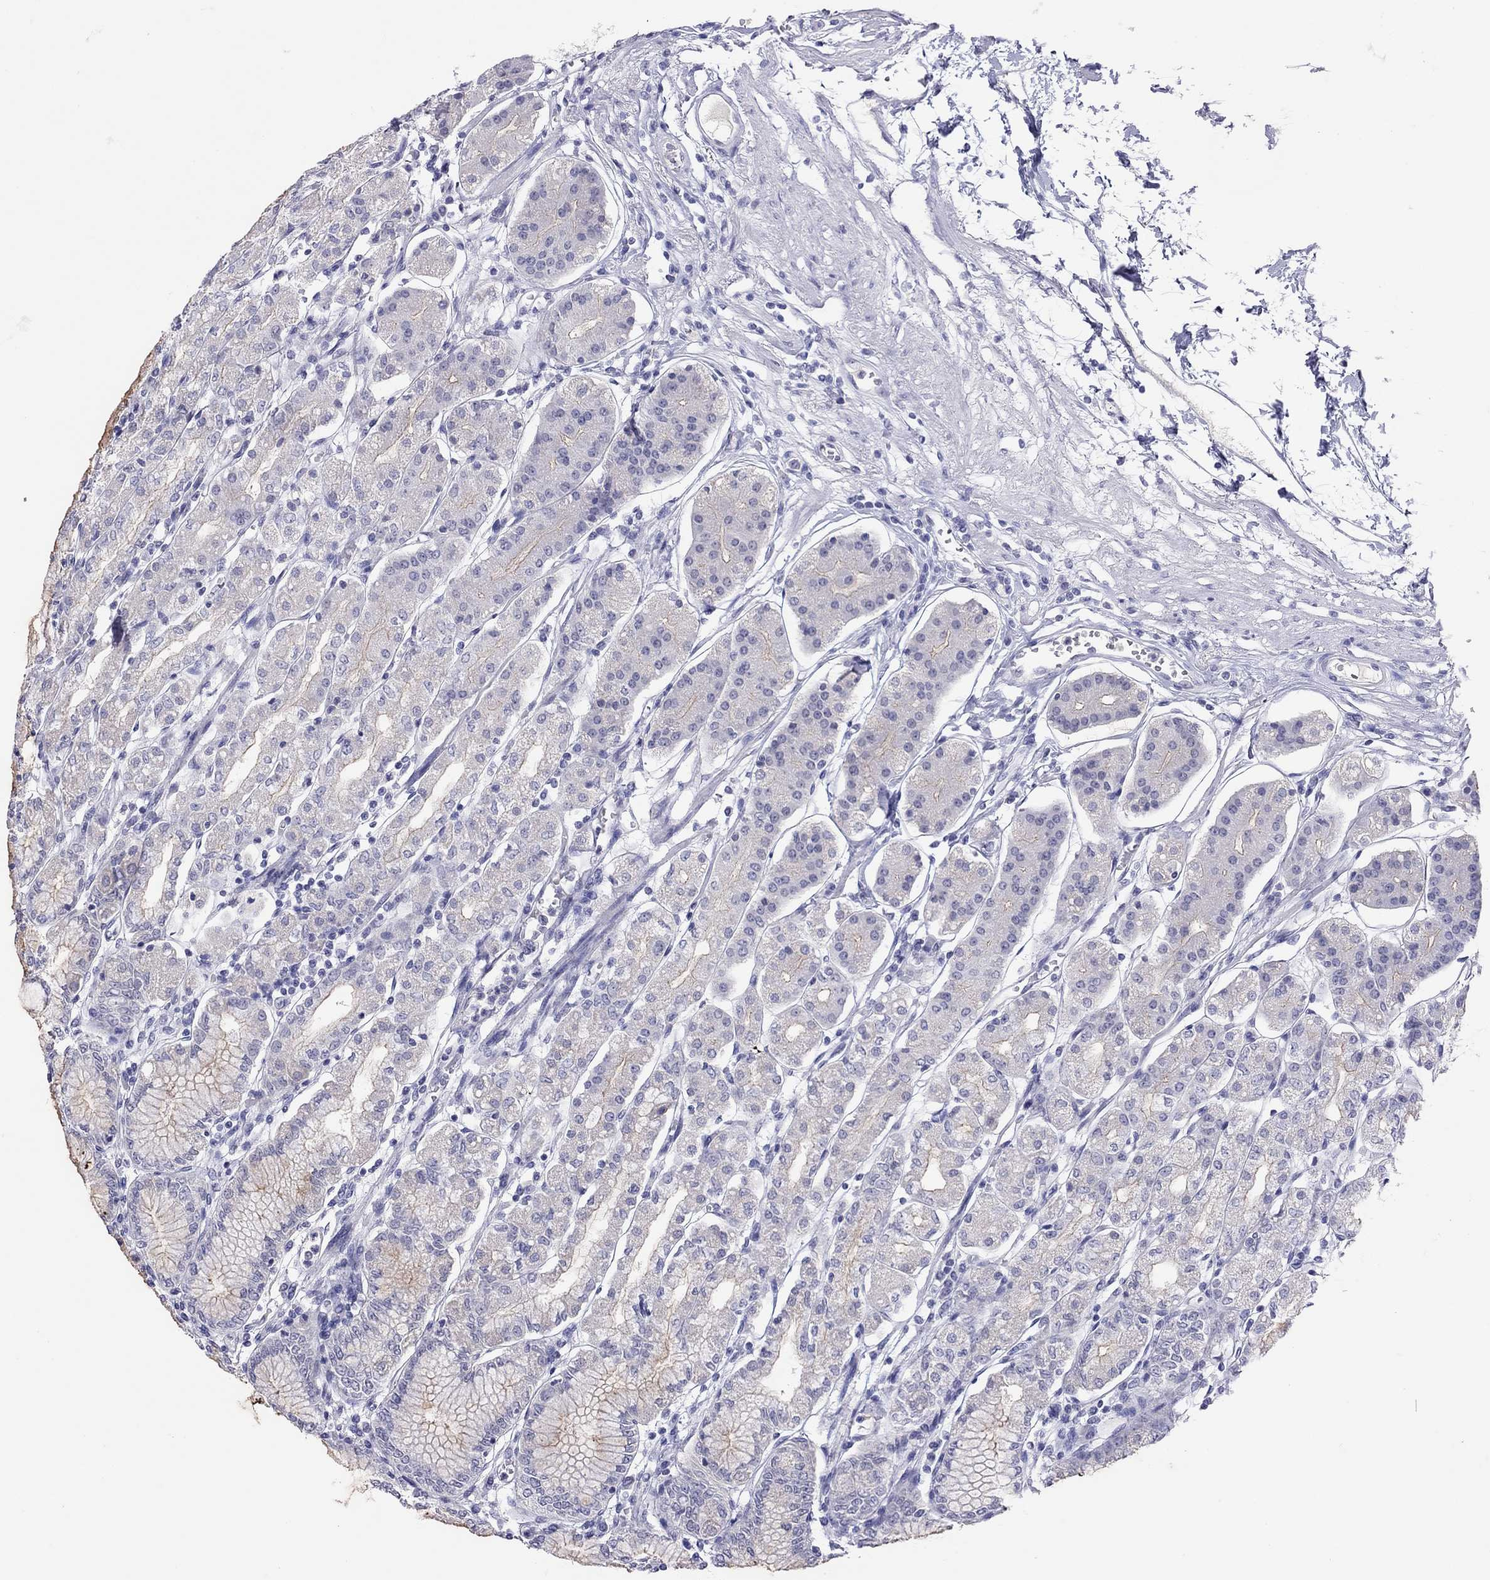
{"staining": {"intensity": "moderate", "quantity": "<25%", "location": "cytoplasmic/membranous"}, "tissue": "stomach", "cell_type": "Glandular cells", "image_type": "normal", "snomed": [{"axis": "morphology", "description": "Normal tissue, NOS"}, {"axis": "topography", "description": "Skeletal muscle"}, {"axis": "topography", "description": "Stomach"}], "caption": "A brown stain shows moderate cytoplasmic/membranous expression of a protein in glandular cells of benign stomach. (Stains: DAB in brown, nuclei in blue, Microscopy: brightfield microscopy at high magnification).", "gene": "JHY", "patient": {"sex": "female", "age": 57}}